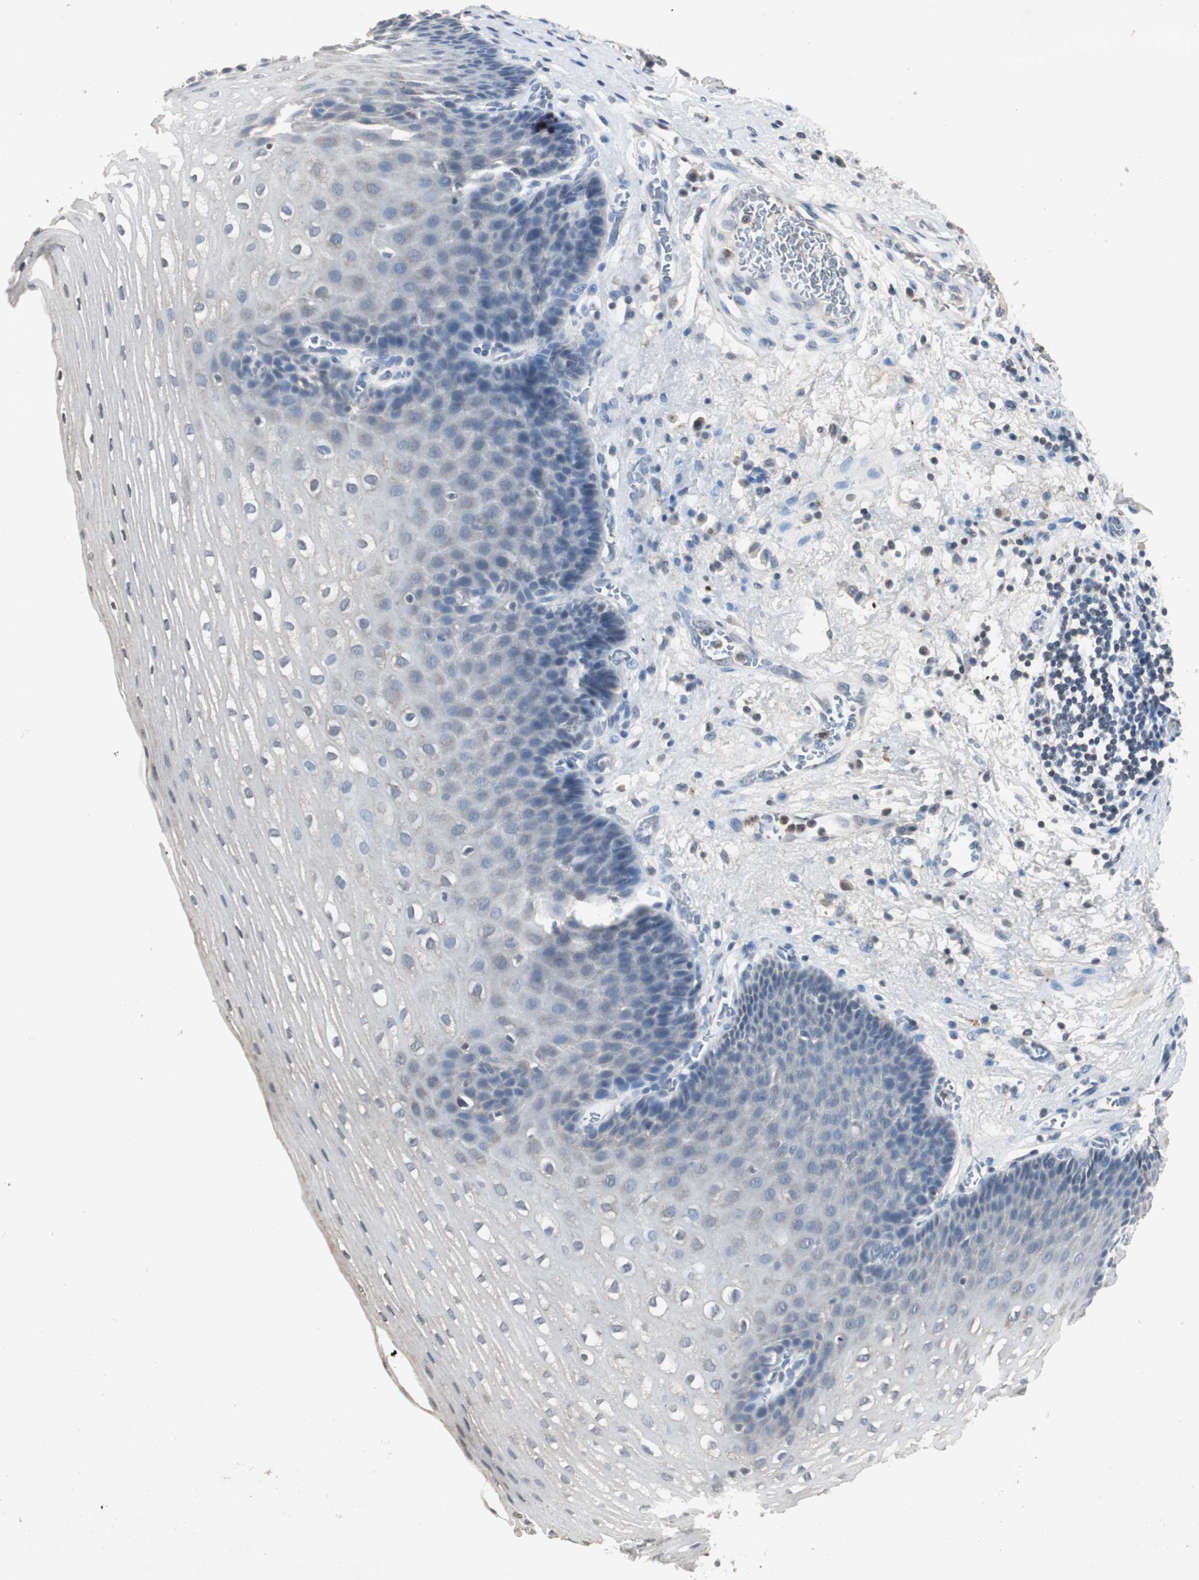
{"staining": {"intensity": "weak", "quantity": "<25%", "location": "cytoplasmic/membranous,nuclear"}, "tissue": "esophagus", "cell_type": "Squamous epithelial cells", "image_type": "normal", "snomed": [{"axis": "morphology", "description": "Normal tissue, NOS"}, {"axis": "topography", "description": "Esophagus"}], "caption": "Protein analysis of unremarkable esophagus shows no significant staining in squamous epithelial cells.", "gene": "ADNP2", "patient": {"sex": "male", "age": 48}}